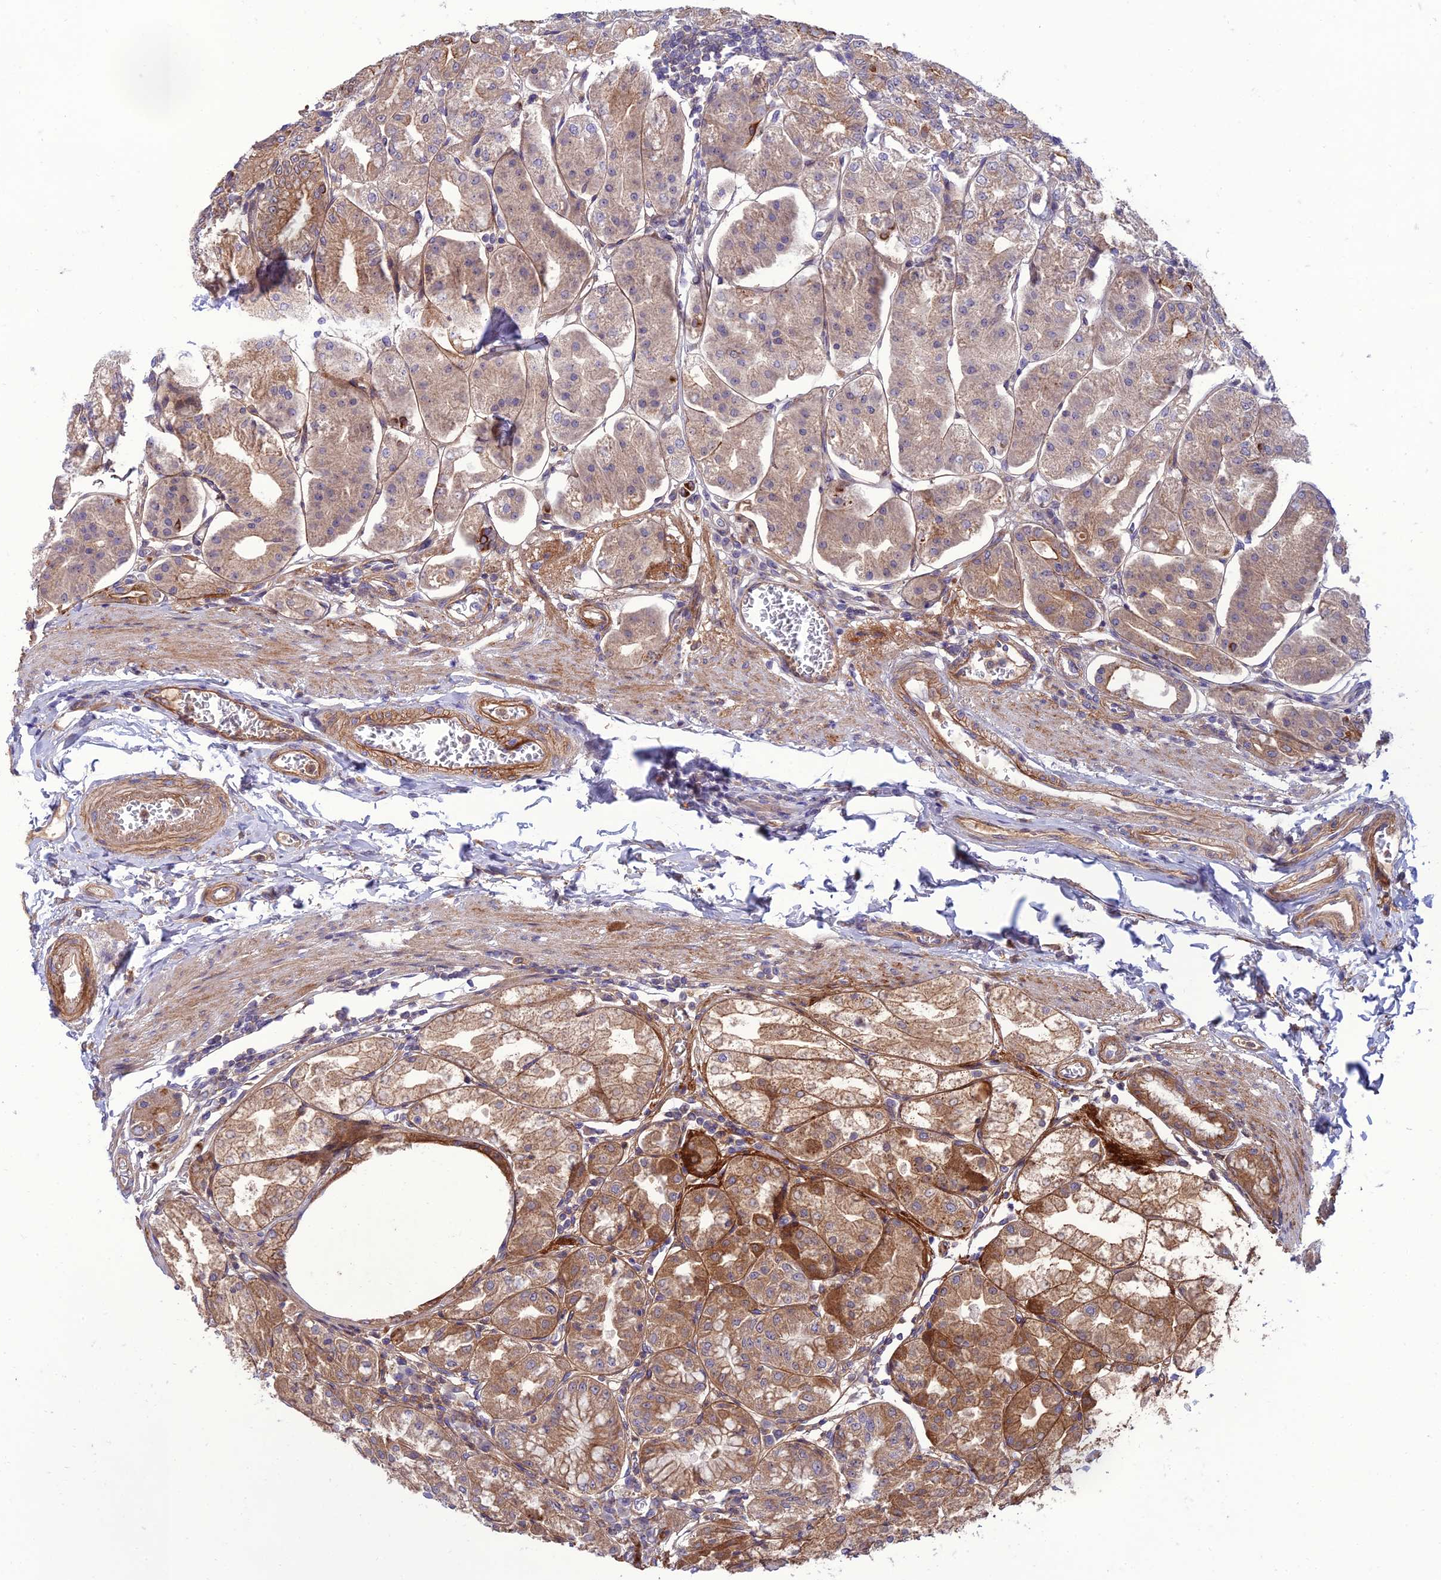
{"staining": {"intensity": "moderate", "quantity": ">75%", "location": "cytoplasmic/membranous"}, "tissue": "stomach", "cell_type": "Glandular cells", "image_type": "normal", "snomed": [{"axis": "morphology", "description": "Normal tissue, NOS"}, {"axis": "topography", "description": "Stomach, lower"}], "caption": "Protein analysis of unremarkable stomach displays moderate cytoplasmic/membranous positivity in about >75% of glandular cells.", "gene": "IRAK3", "patient": {"sex": "male", "age": 71}}